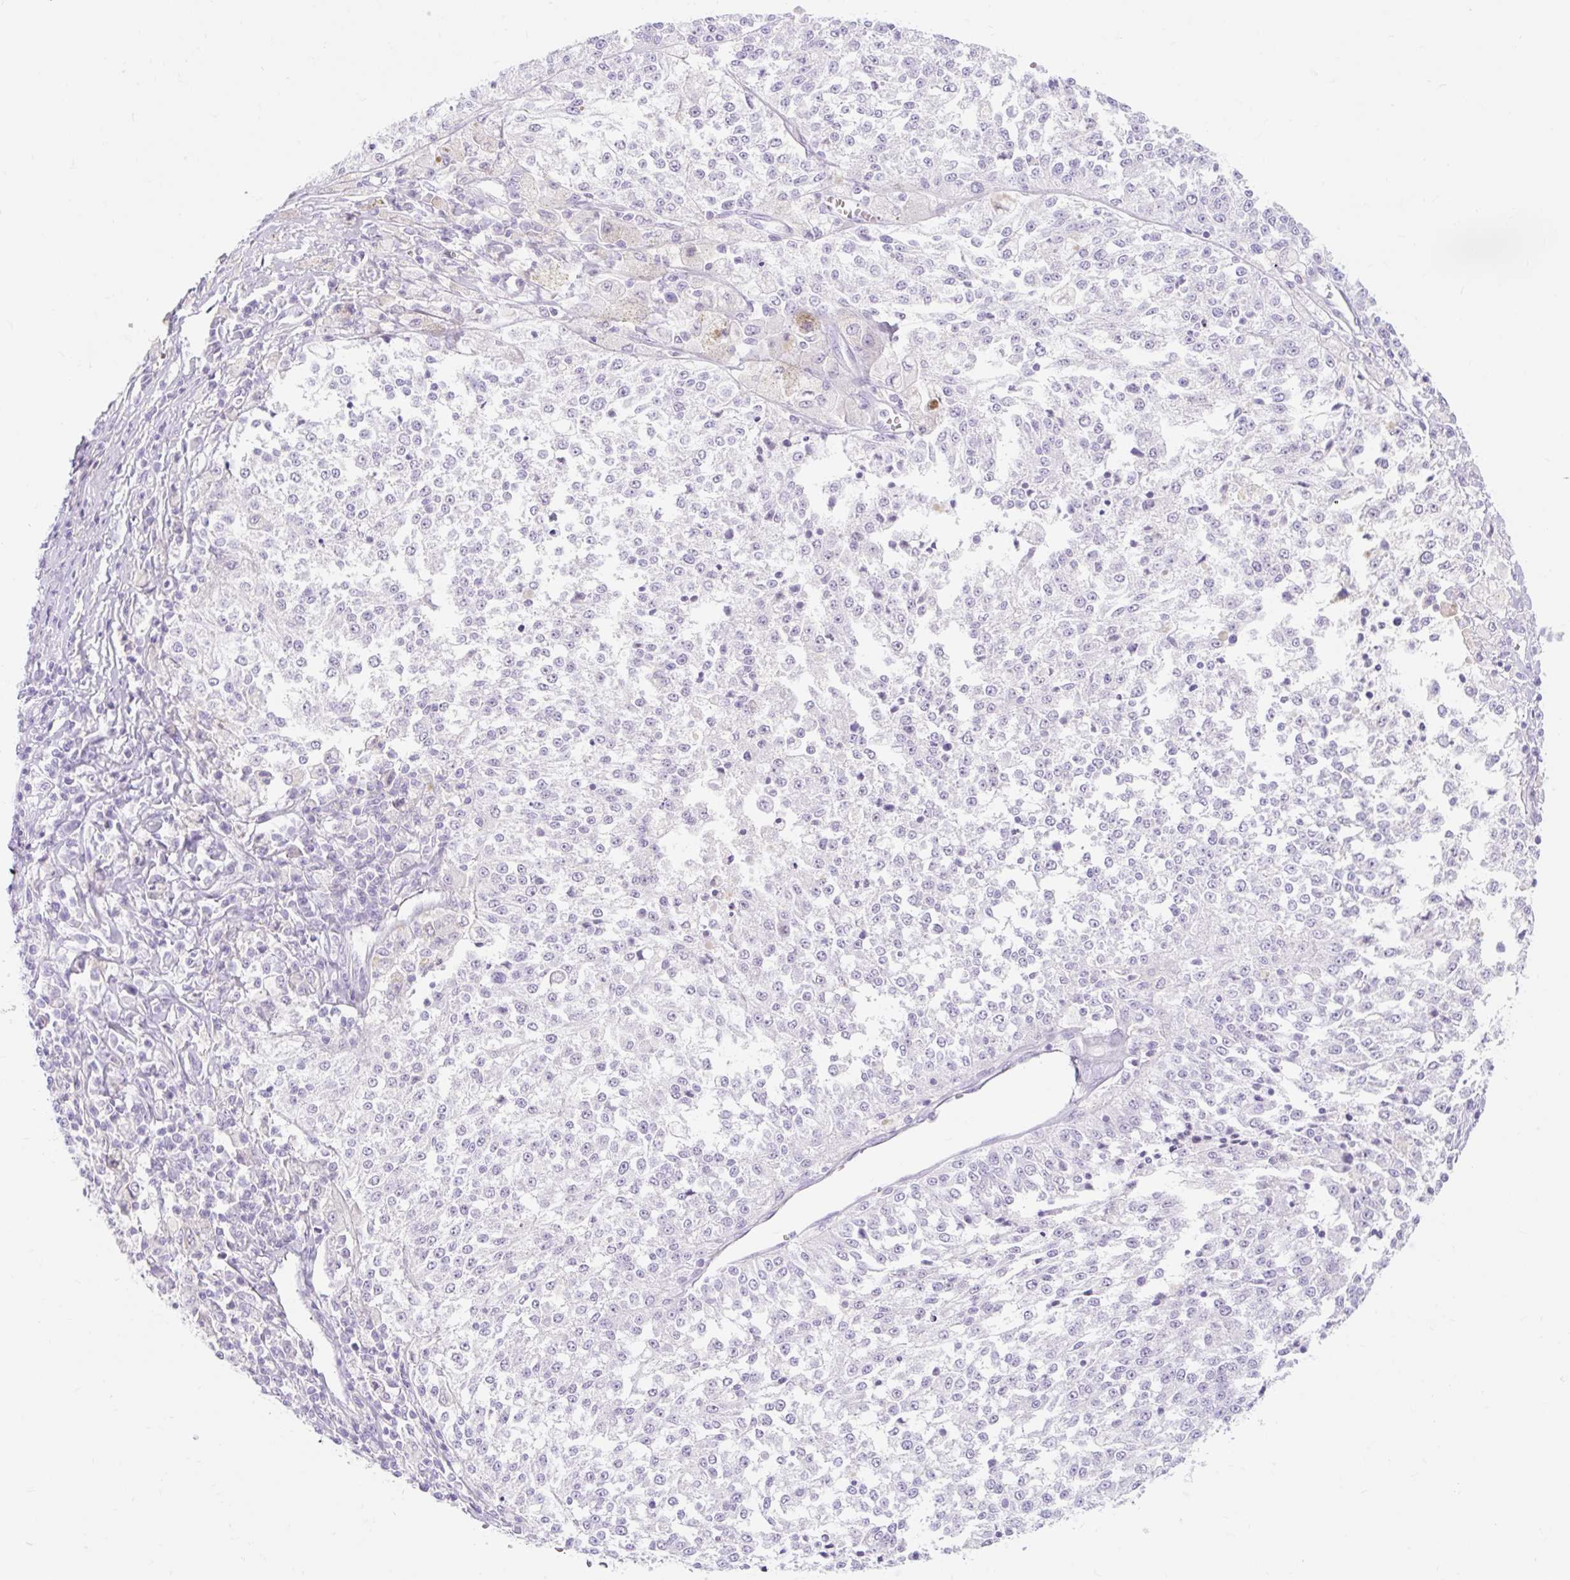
{"staining": {"intensity": "negative", "quantity": "none", "location": "none"}, "tissue": "melanoma", "cell_type": "Tumor cells", "image_type": "cancer", "snomed": [{"axis": "morphology", "description": "Malignant melanoma, NOS"}, {"axis": "topography", "description": "Skin"}], "caption": "Tumor cells show no significant protein staining in melanoma.", "gene": "SLC28A1", "patient": {"sex": "female", "age": 64}}